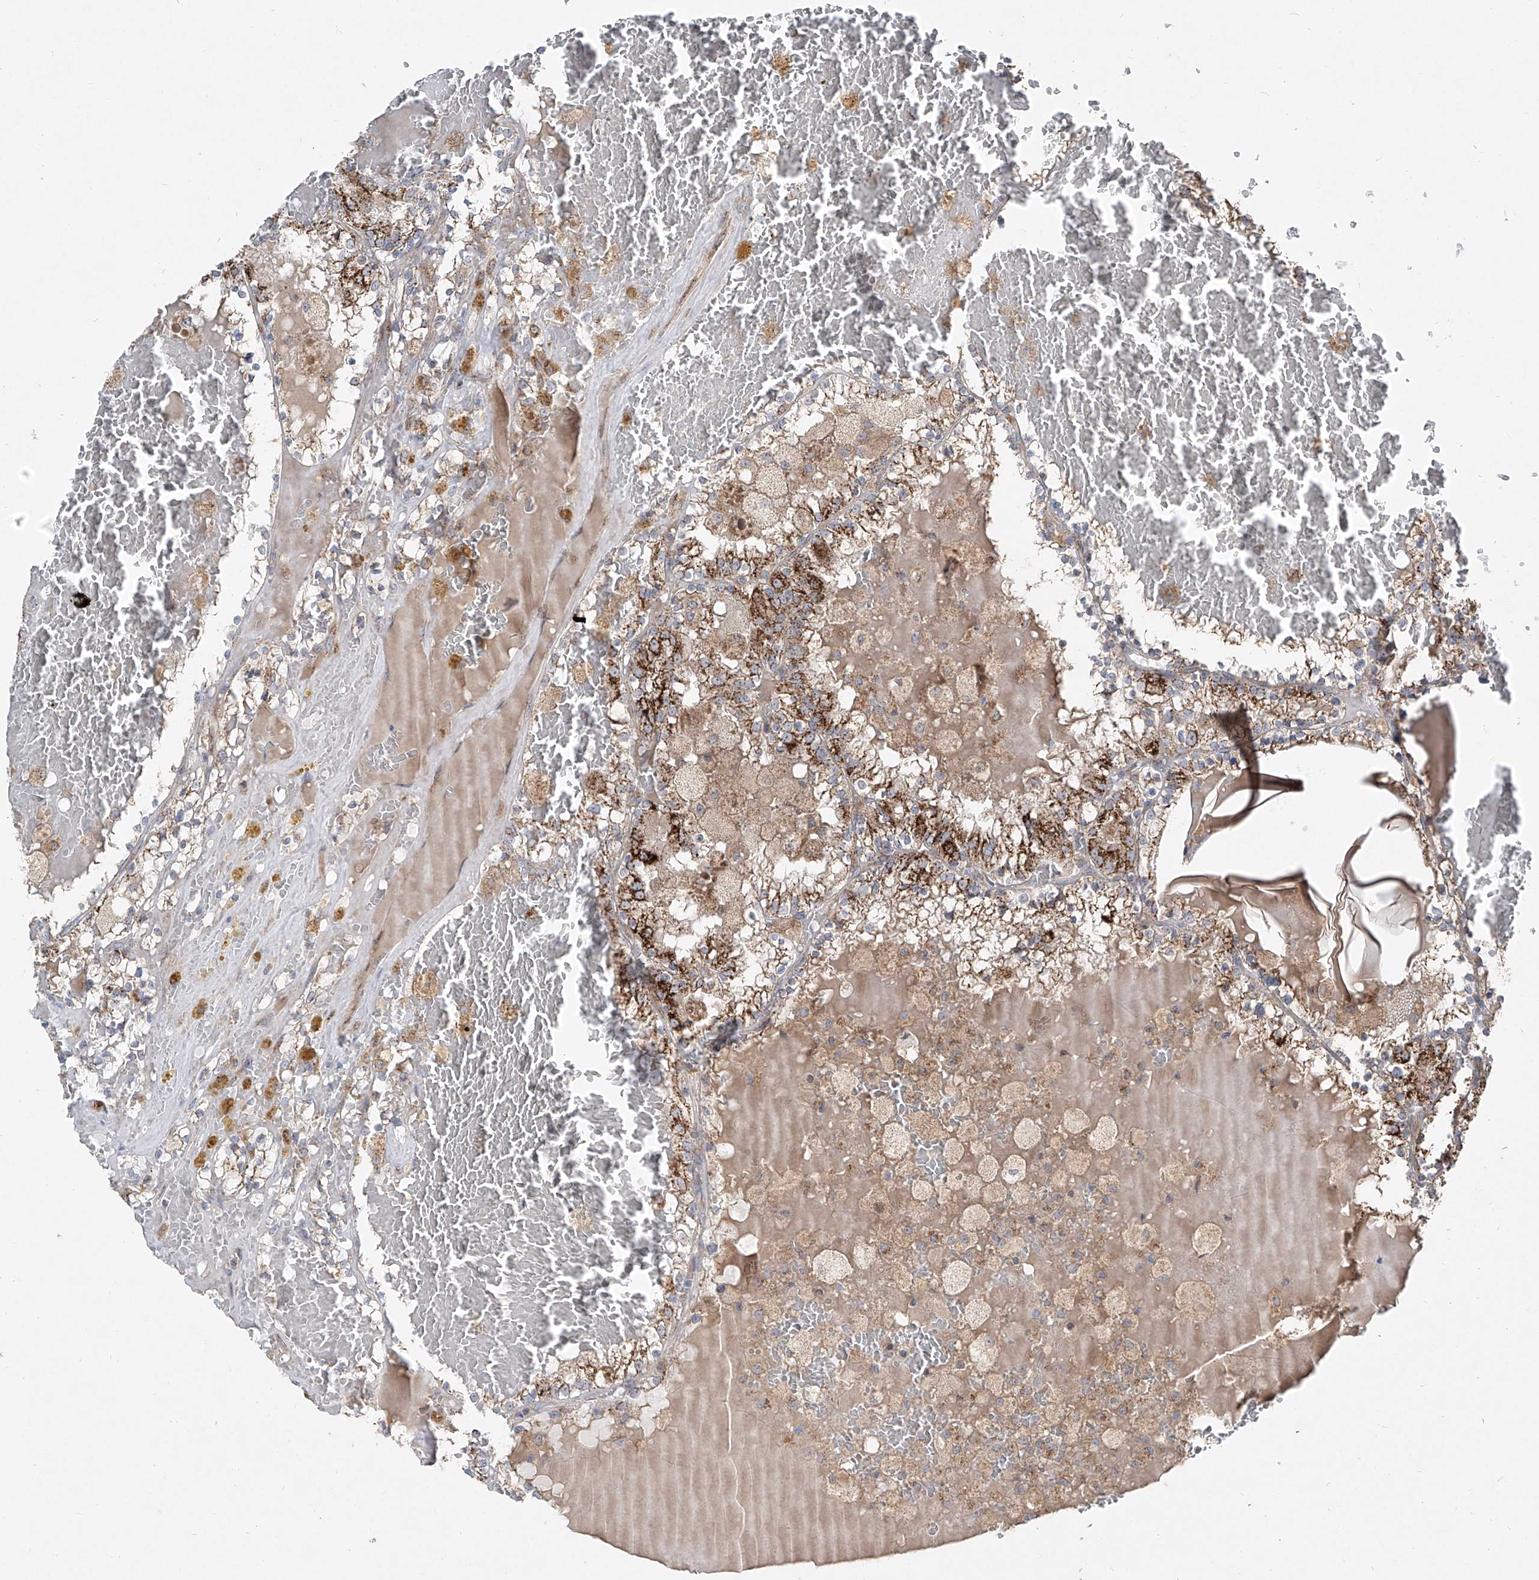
{"staining": {"intensity": "strong", "quantity": "25%-75%", "location": "cytoplasmic/membranous"}, "tissue": "renal cancer", "cell_type": "Tumor cells", "image_type": "cancer", "snomed": [{"axis": "morphology", "description": "Adenocarcinoma, NOS"}, {"axis": "topography", "description": "Kidney"}], "caption": "This is an image of immunohistochemistry staining of adenocarcinoma (renal), which shows strong expression in the cytoplasmic/membranous of tumor cells.", "gene": "ABCD3", "patient": {"sex": "female", "age": 56}}